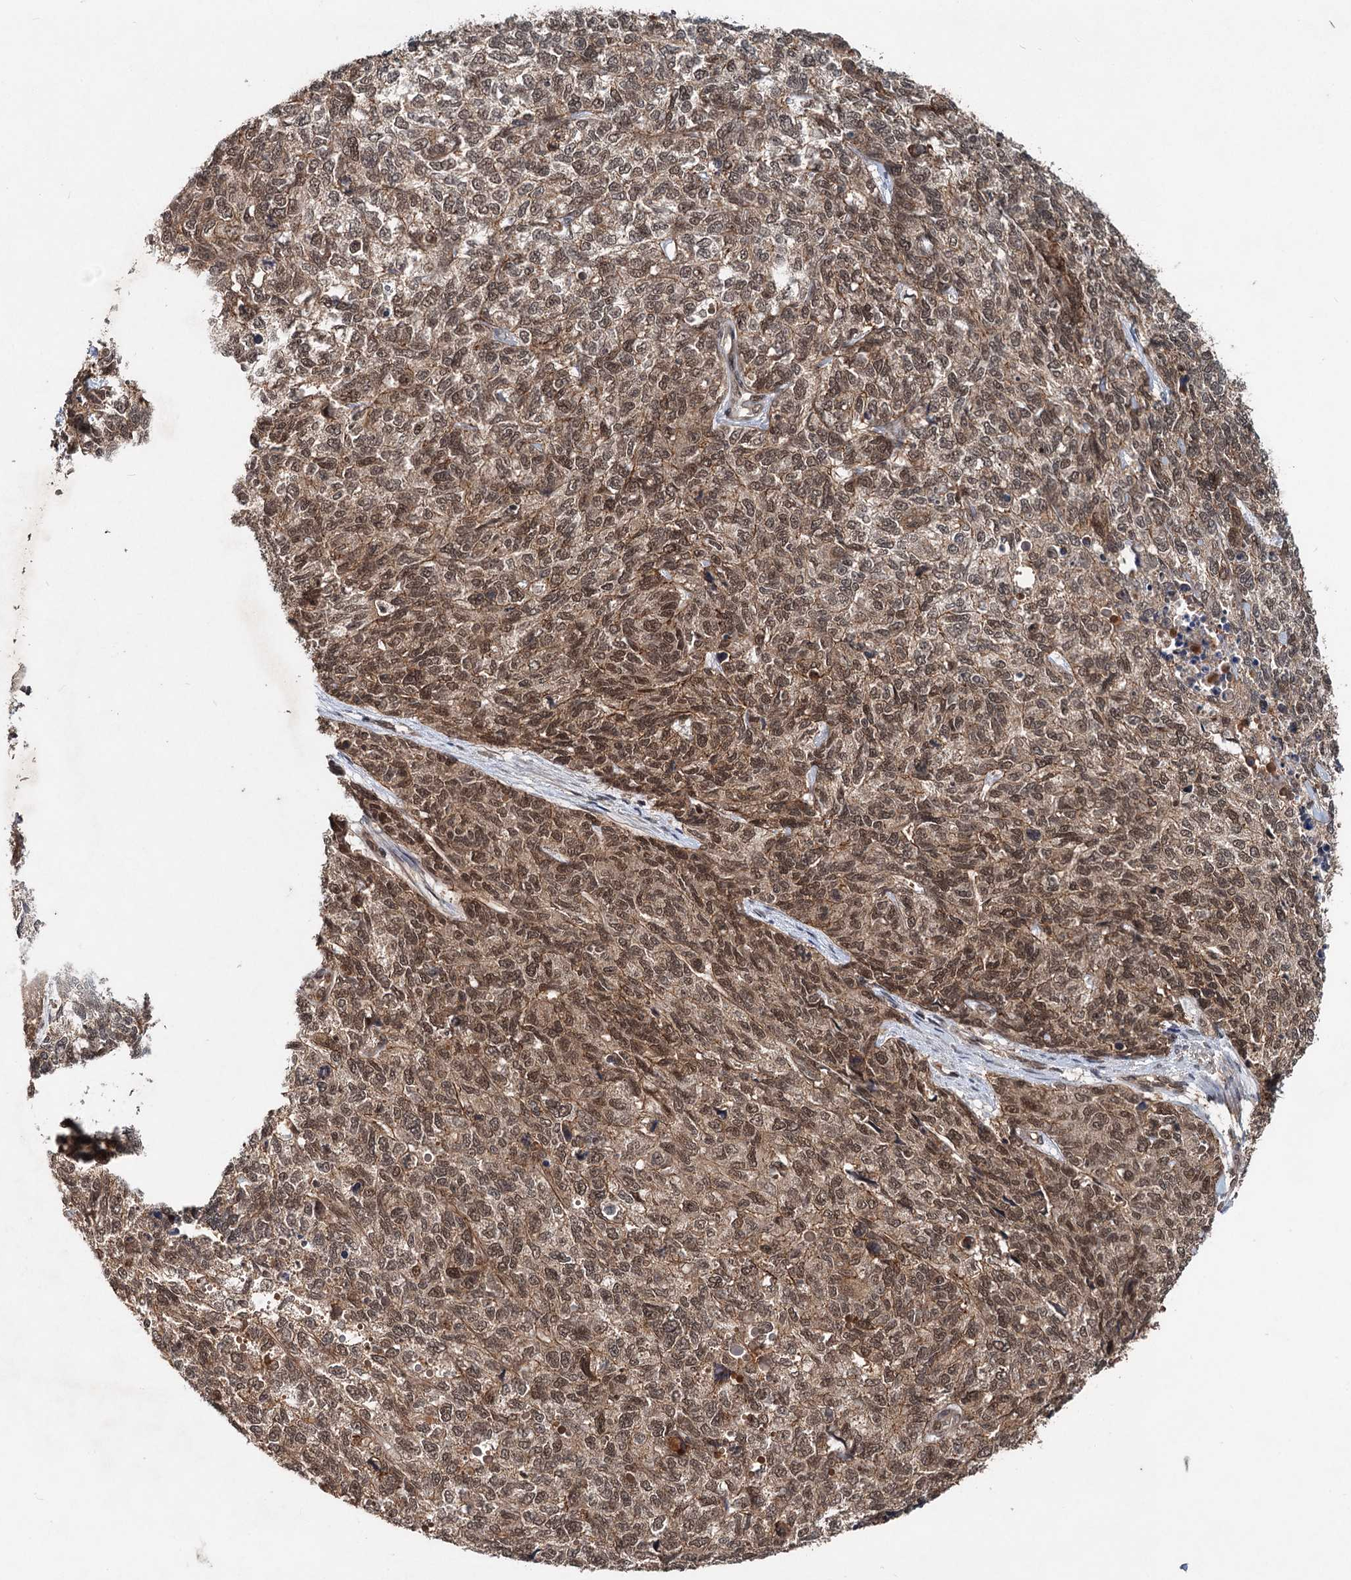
{"staining": {"intensity": "moderate", "quantity": ">75%", "location": "cytoplasmic/membranous,nuclear"}, "tissue": "cervical cancer", "cell_type": "Tumor cells", "image_type": "cancer", "snomed": [{"axis": "morphology", "description": "Squamous cell carcinoma, NOS"}, {"axis": "topography", "description": "Cervix"}], "caption": "Human cervical cancer stained with a brown dye exhibits moderate cytoplasmic/membranous and nuclear positive positivity in about >75% of tumor cells.", "gene": "RITA1", "patient": {"sex": "female", "age": 63}}